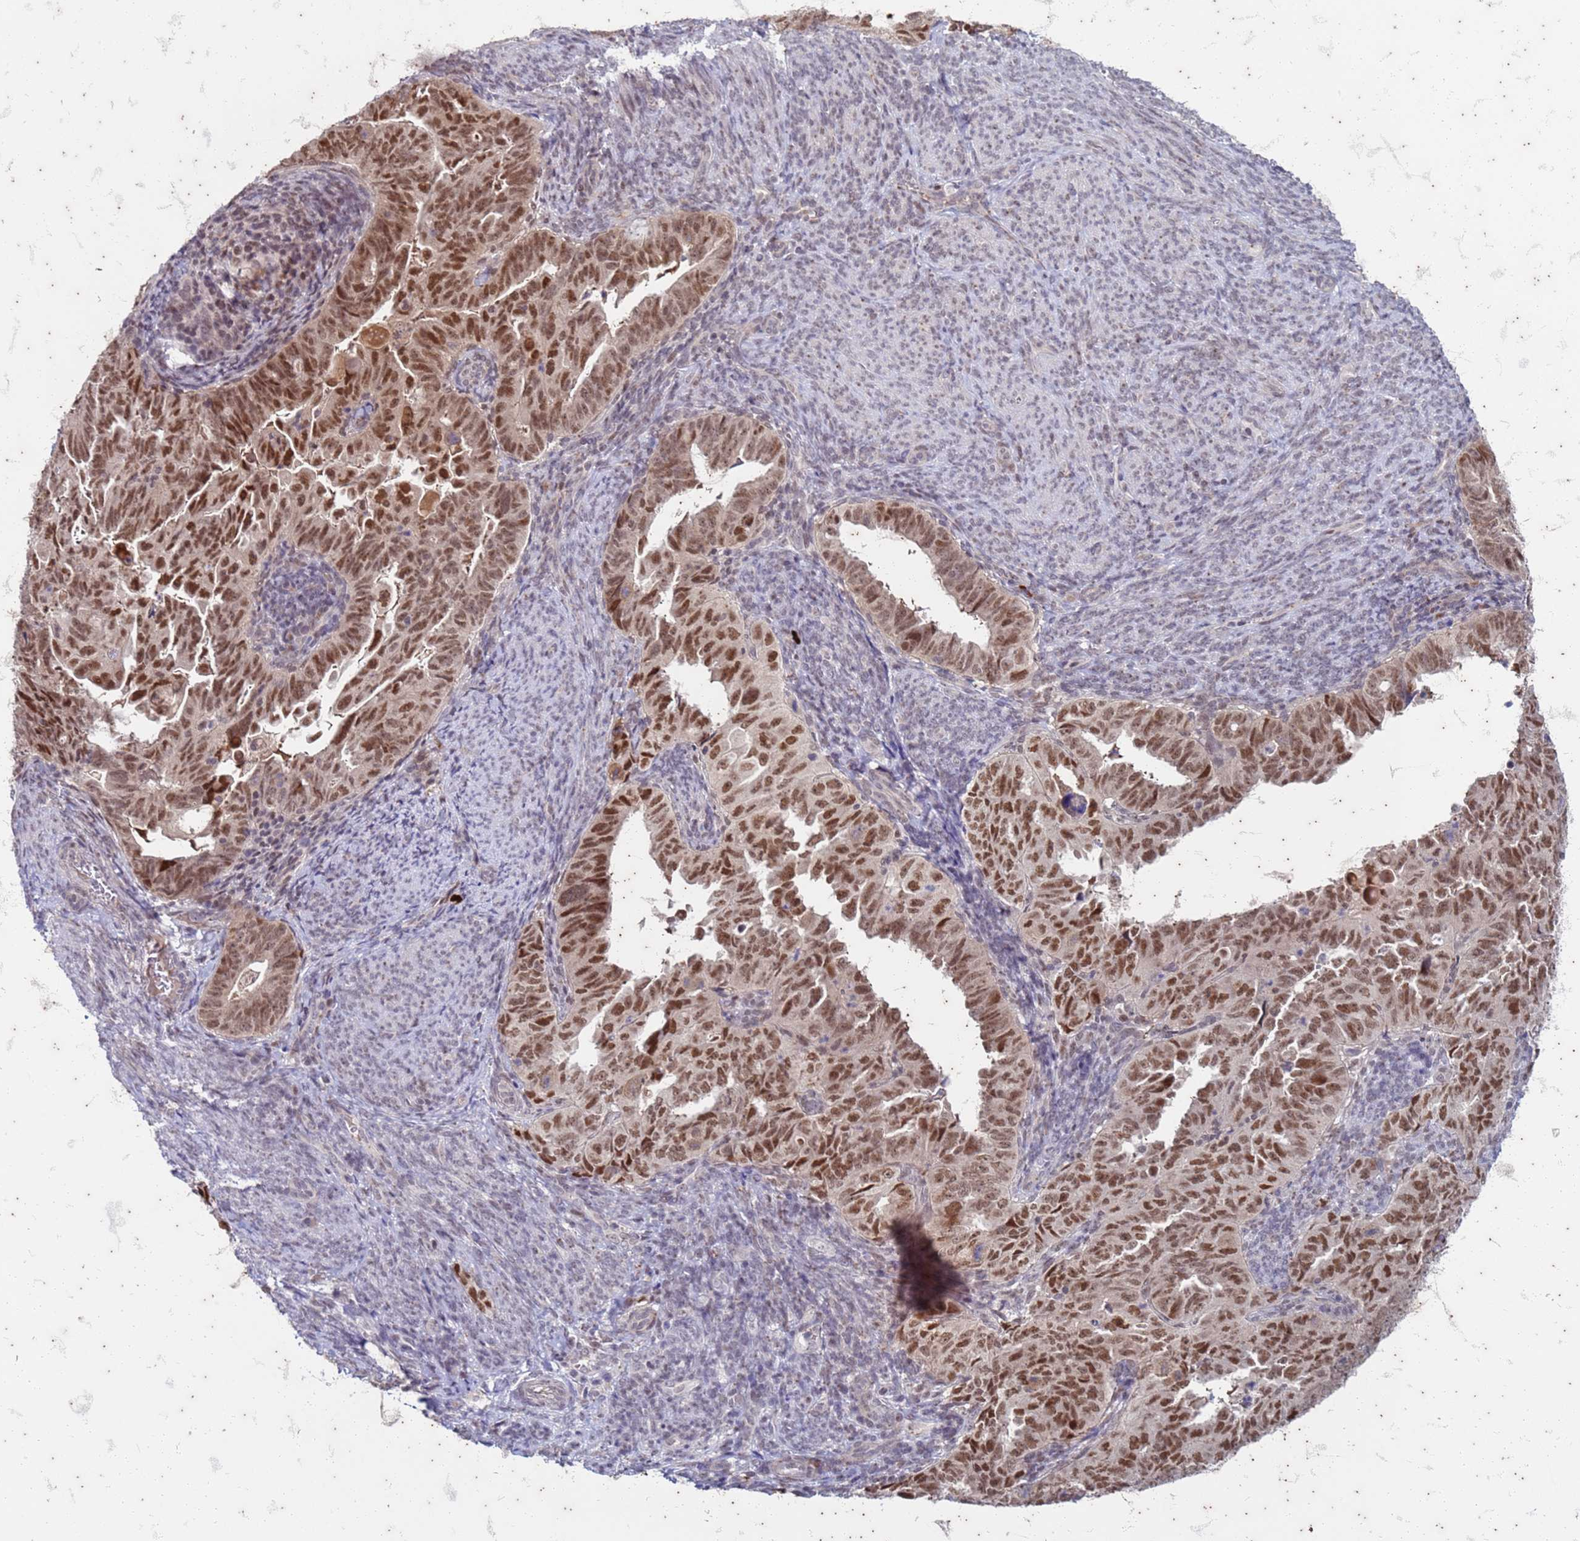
{"staining": {"intensity": "moderate", "quantity": ">75%", "location": "nuclear"}, "tissue": "endometrial cancer", "cell_type": "Tumor cells", "image_type": "cancer", "snomed": [{"axis": "morphology", "description": "Adenocarcinoma, NOS"}, {"axis": "topography", "description": "Endometrium"}], "caption": "A medium amount of moderate nuclear expression is present in about >75% of tumor cells in endometrial cancer (adenocarcinoma) tissue. (brown staining indicates protein expression, while blue staining denotes nuclei).", "gene": "TRMT6", "patient": {"sex": "female", "age": 65}}